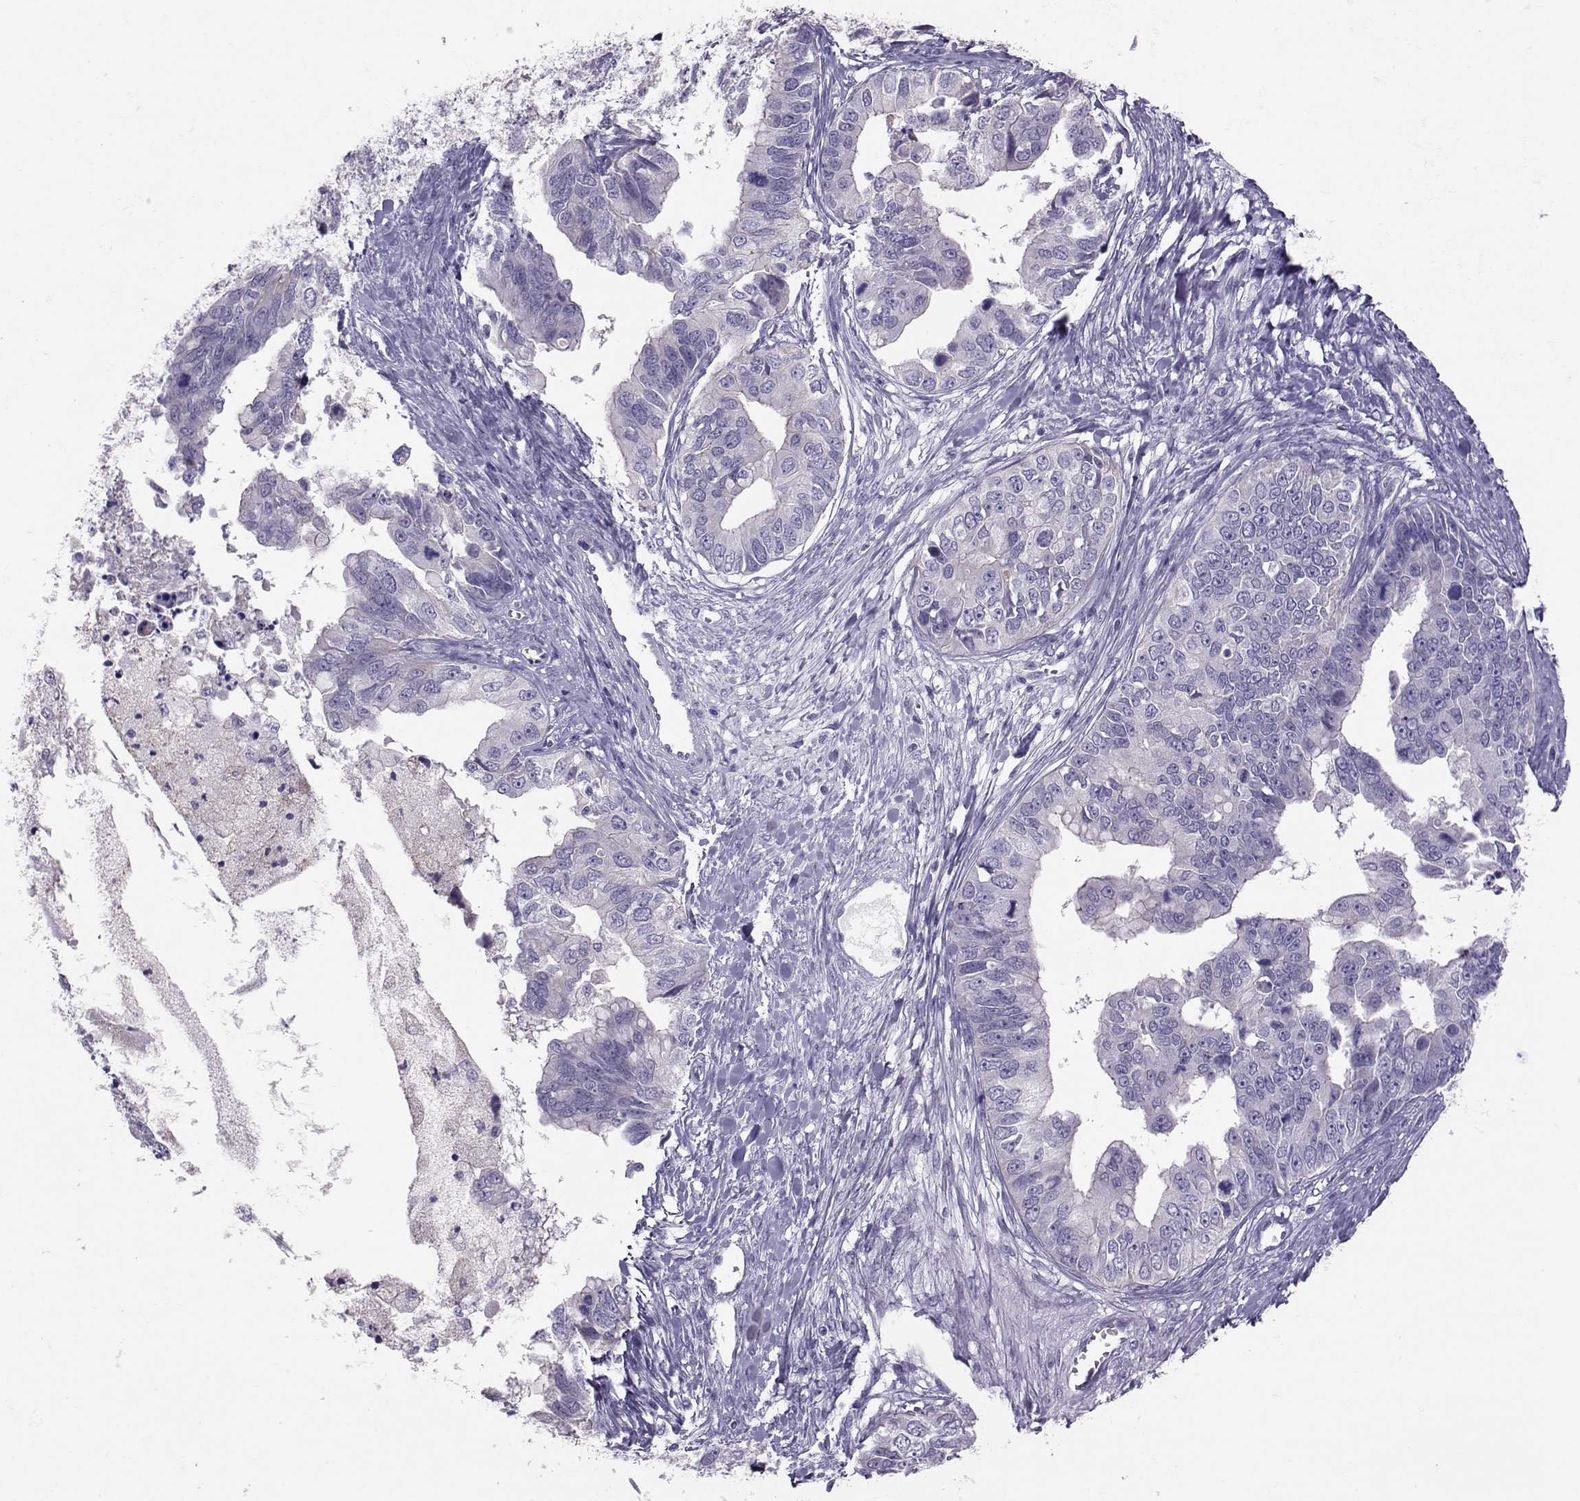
{"staining": {"intensity": "negative", "quantity": "none", "location": "none"}, "tissue": "ovarian cancer", "cell_type": "Tumor cells", "image_type": "cancer", "snomed": [{"axis": "morphology", "description": "Cystadenocarcinoma, mucinous, NOS"}, {"axis": "topography", "description": "Ovary"}], "caption": "Immunohistochemistry (IHC) photomicrograph of human mucinous cystadenocarcinoma (ovarian) stained for a protein (brown), which reveals no staining in tumor cells.", "gene": "DNAAF1", "patient": {"sex": "female", "age": 76}}